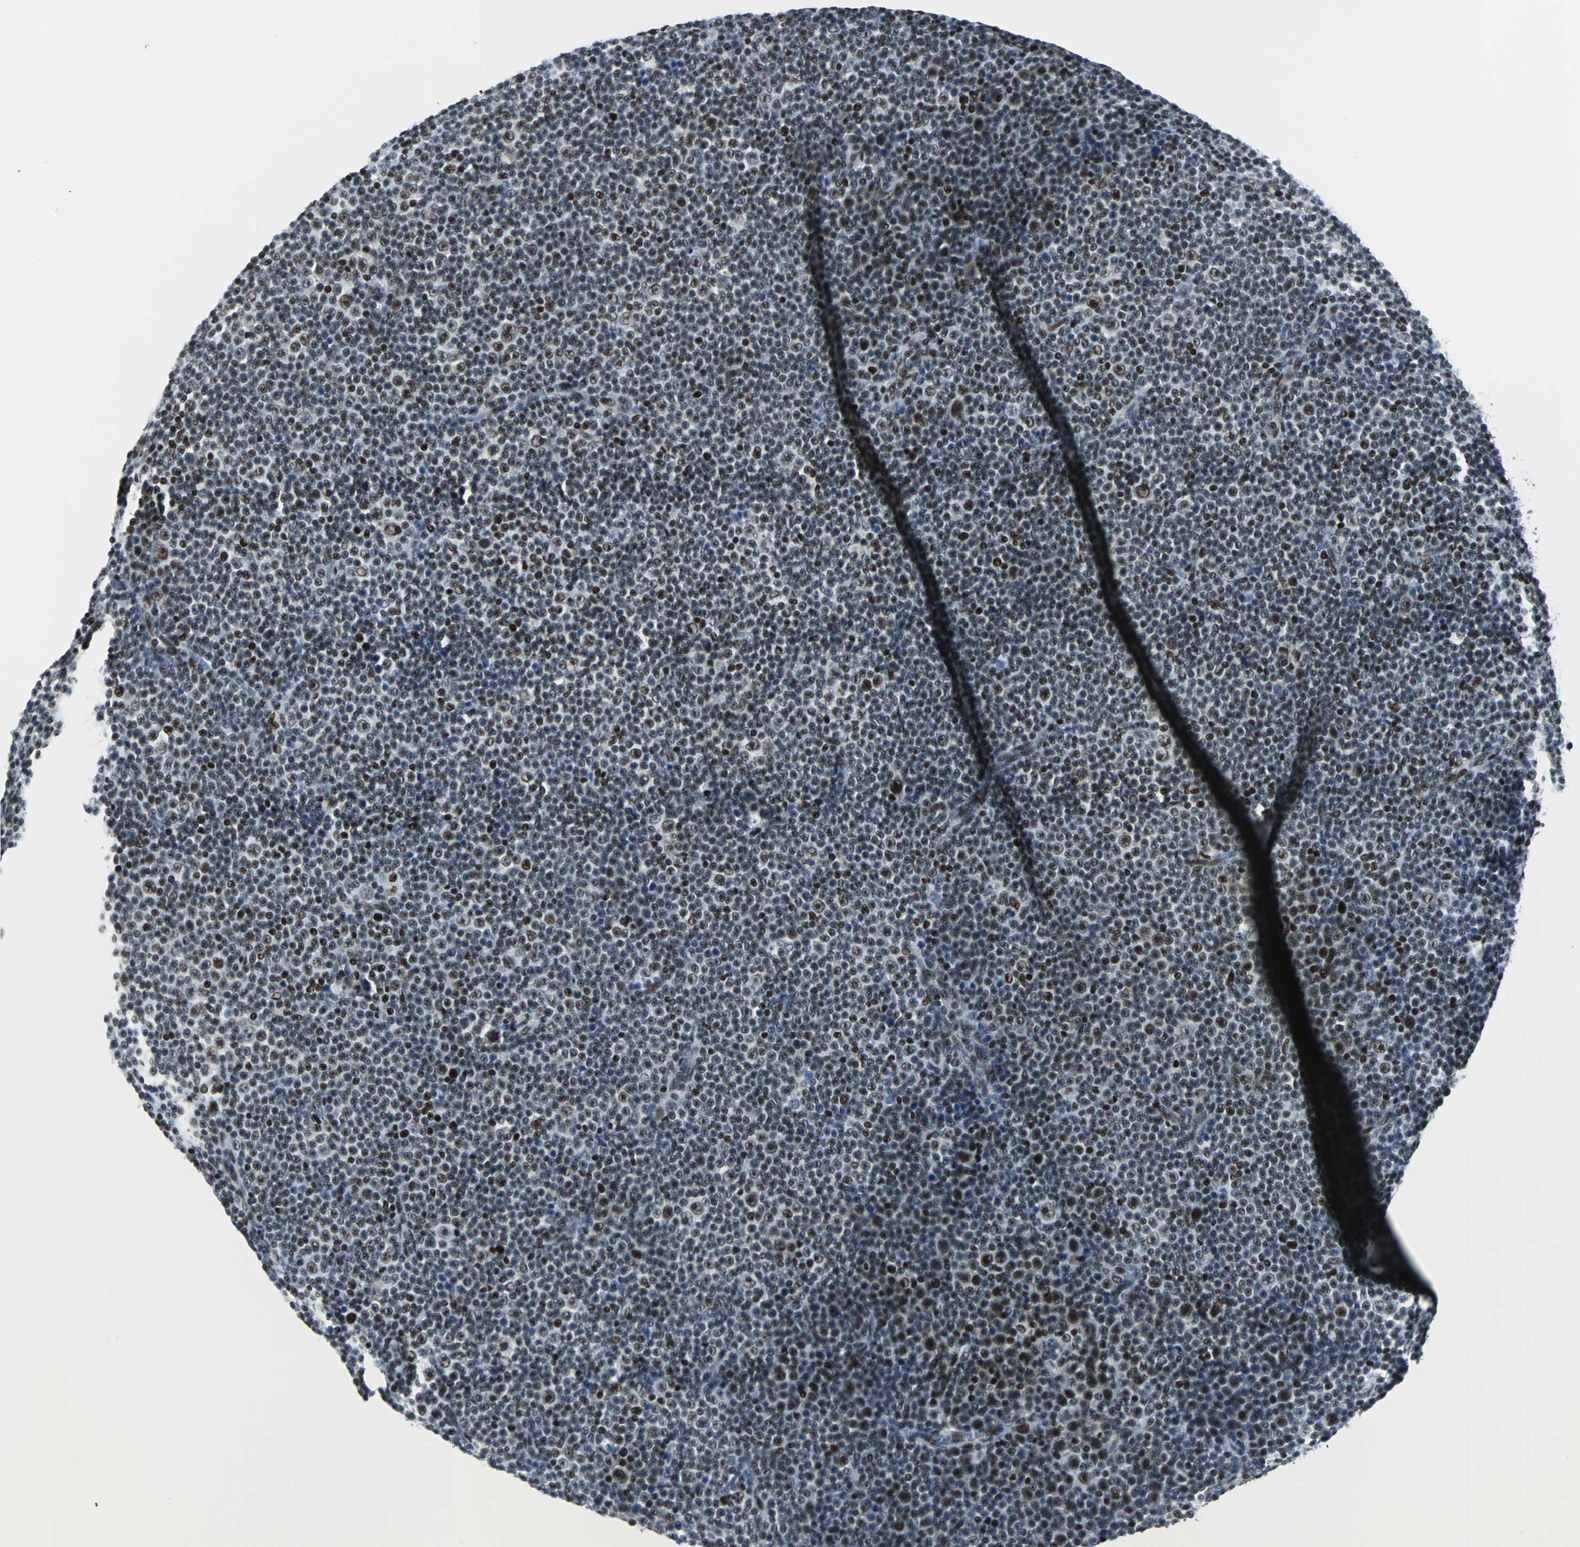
{"staining": {"intensity": "strong", "quantity": ">75%", "location": "nuclear"}, "tissue": "lymphoma", "cell_type": "Tumor cells", "image_type": "cancer", "snomed": [{"axis": "morphology", "description": "Malignant lymphoma, non-Hodgkin's type, Low grade"}, {"axis": "topography", "description": "Lymph node"}], "caption": "Lymphoma was stained to show a protein in brown. There is high levels of strong nuclear expression in approximately >75% of tumor cells.", "gene": "MEF2D", "patient": {"sex": "female", "age": 67}}